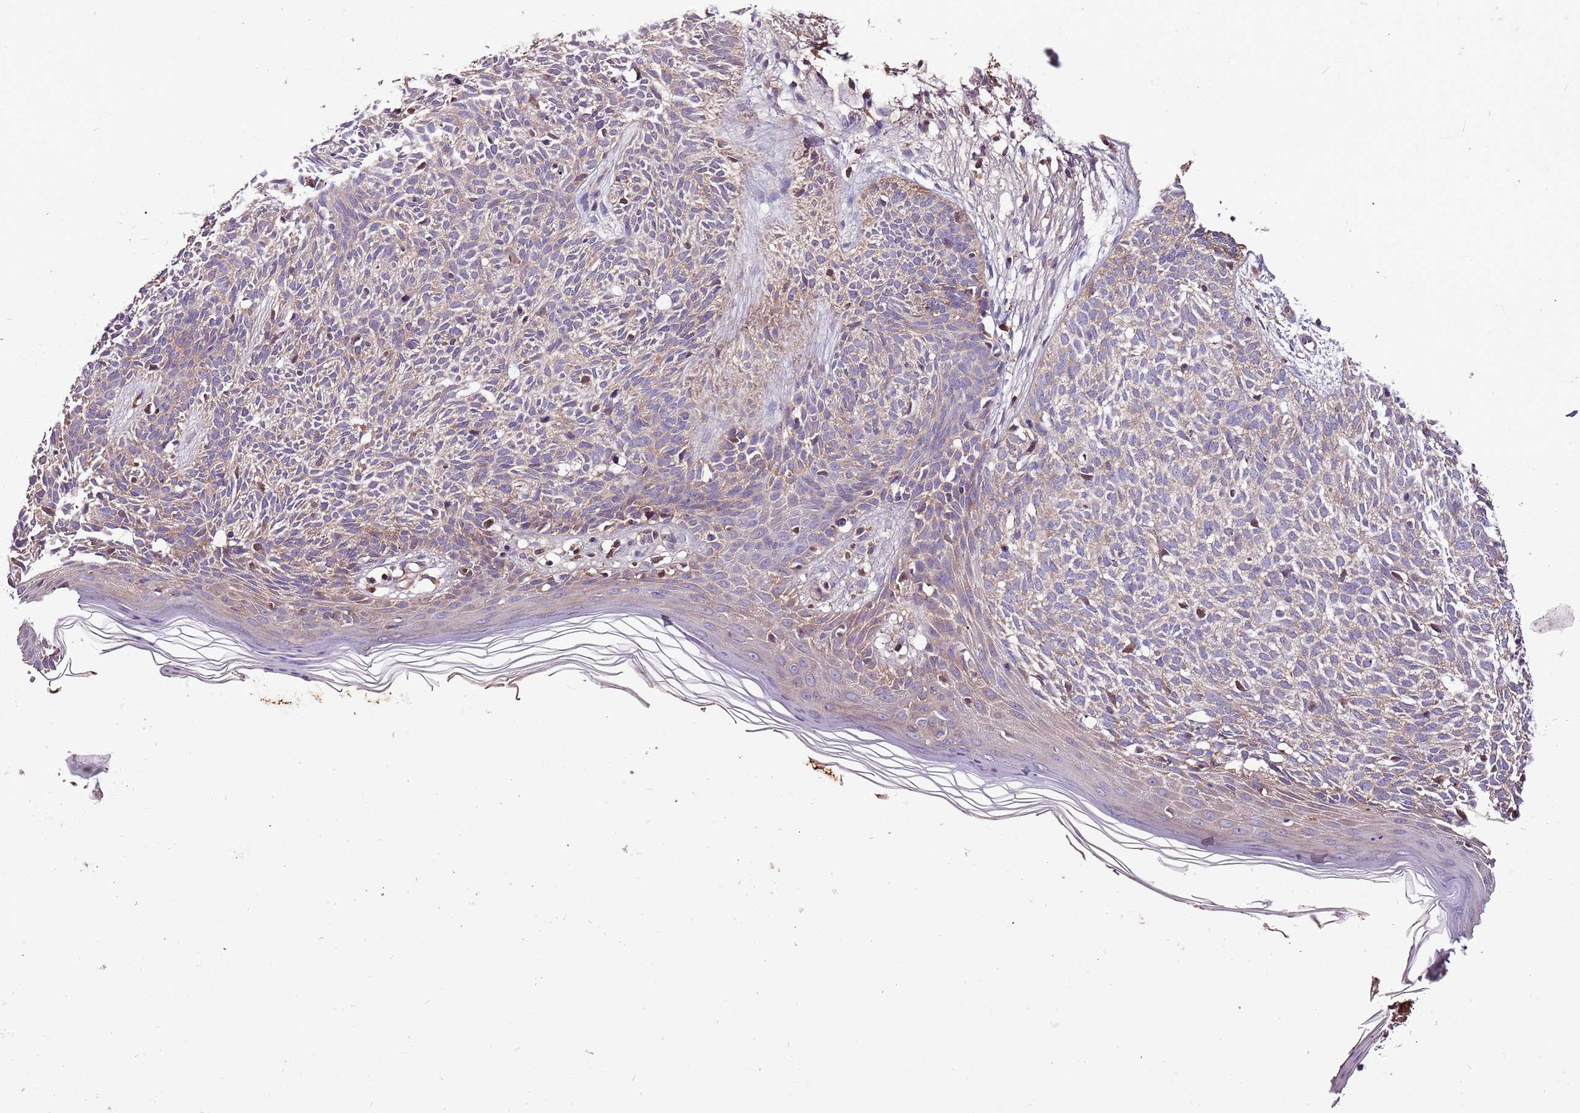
{"staining": {"intensity": "weak", "quantity": "<25%", "location": "cytoplasmic/membranous"}, "tissue": "skin cancer", "cell_type": "Tumor cells", "image_type": "cancer", "snomed": [{"axis": "morphology", "description": "Basal cell carcinoma"}, {"axis": "topography", "description": "Skin"}], "caption": "This photomicrograph is of skin cancer stained with immunohistochemistry (IHC) to label a protein in brown with the nuclei are counter-stained blue. There is no expression in tumor cells.", "gene": "DENR", "patient": {"sex": "female", "age": 66}}